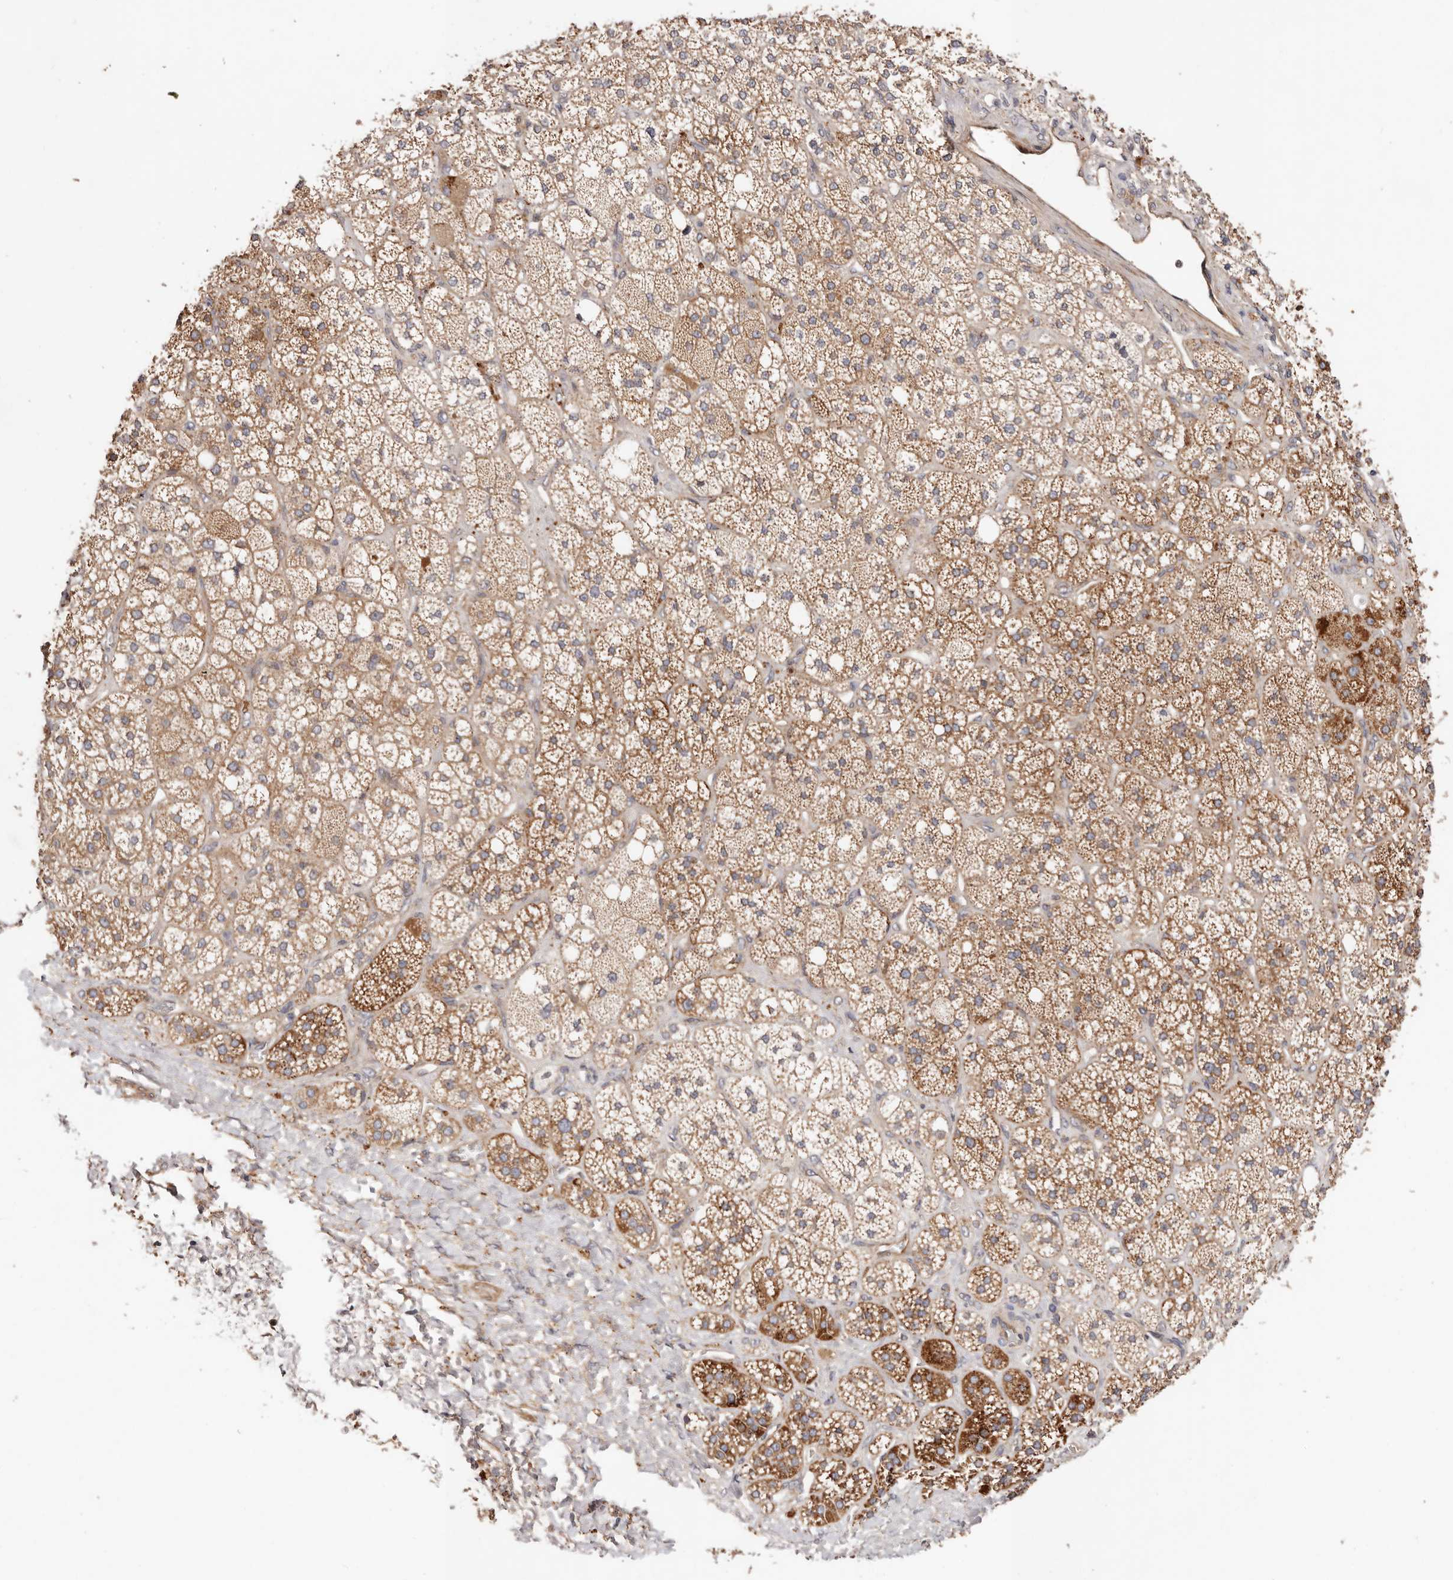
{"staining": {"intensity": "strong", "quantity": "25%-75%", "location": "cytoplasmic/membranous"}, "tissue": "adrenal gland", "cell_type": "Glandular cells", "image_type": "normal", "snomed": [{"axis": "morphology", "description": "Normal tissue, NOS"}, {"axis": "topography", "description": "Adrenal gland"}], "caption": "High-power microscopy captured an immunohistochemistry (IHC) image of normal adrenal gland, revealing strong cytoplasmic/membranous positivity in about 25%-75% of glandular cells.", "gene": "MACF1", "patient": {"sex": "male", "age": 61}}